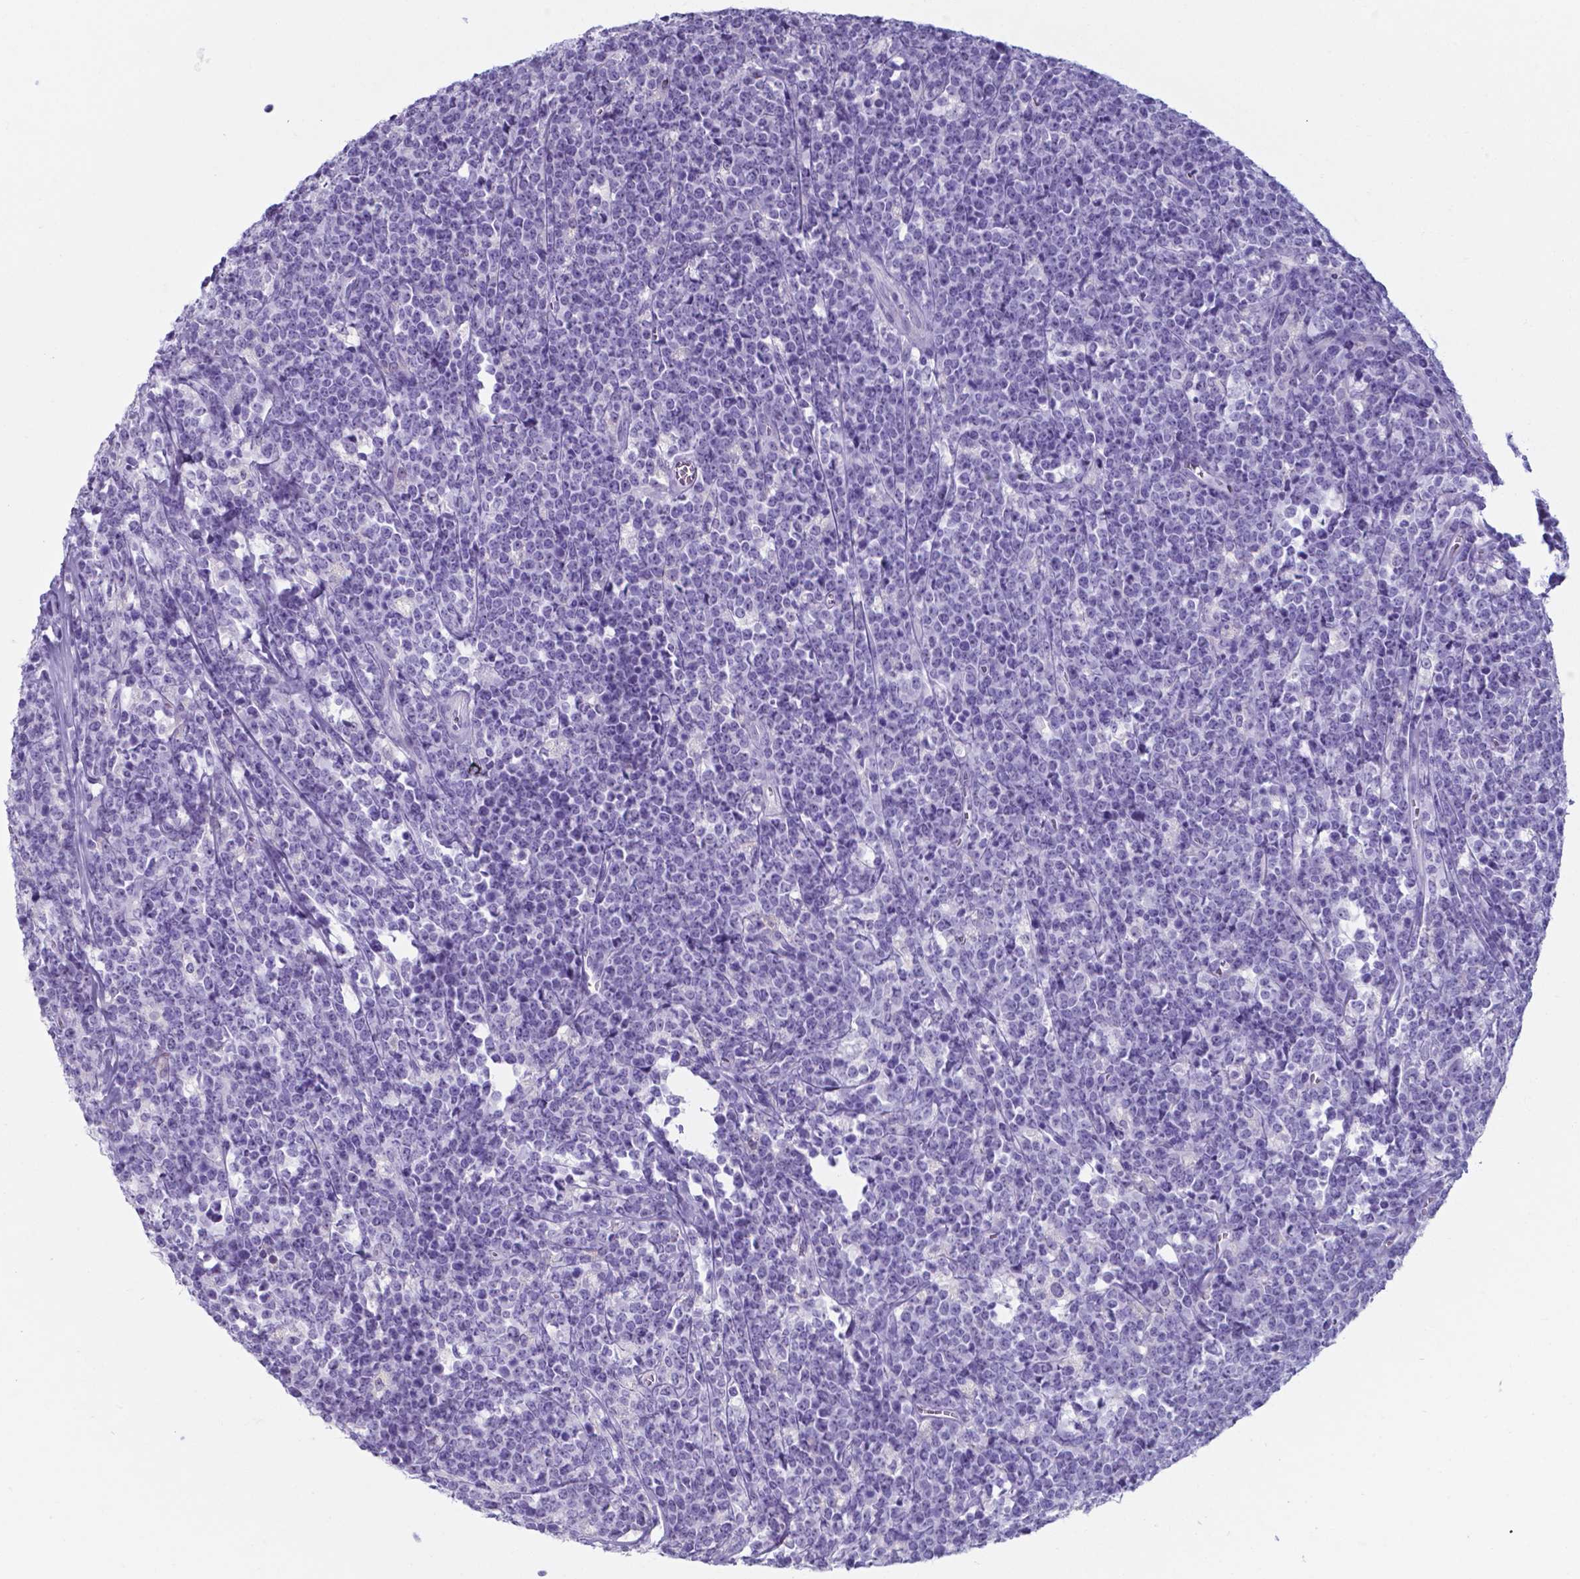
{"staining": {"intensity": "negative", "quantity": "none", "location": "none"}, "tissue": "lymphoma", "cell_type": "Tumor cells", "image_type": "cancer", "snomed": [{"axis": "morphology", "description": "Malignant lymphoma, non-Hodgkin's type, High grade"}, {"axis": "topography", "description": "Small intestine"}], "caption": "Human lymphoma stained for a protein using immunohistochemistry reveals no positivity in tumor cells.", "gene": "AP5B1", "patient": {"sex": "female", "age": 56}}